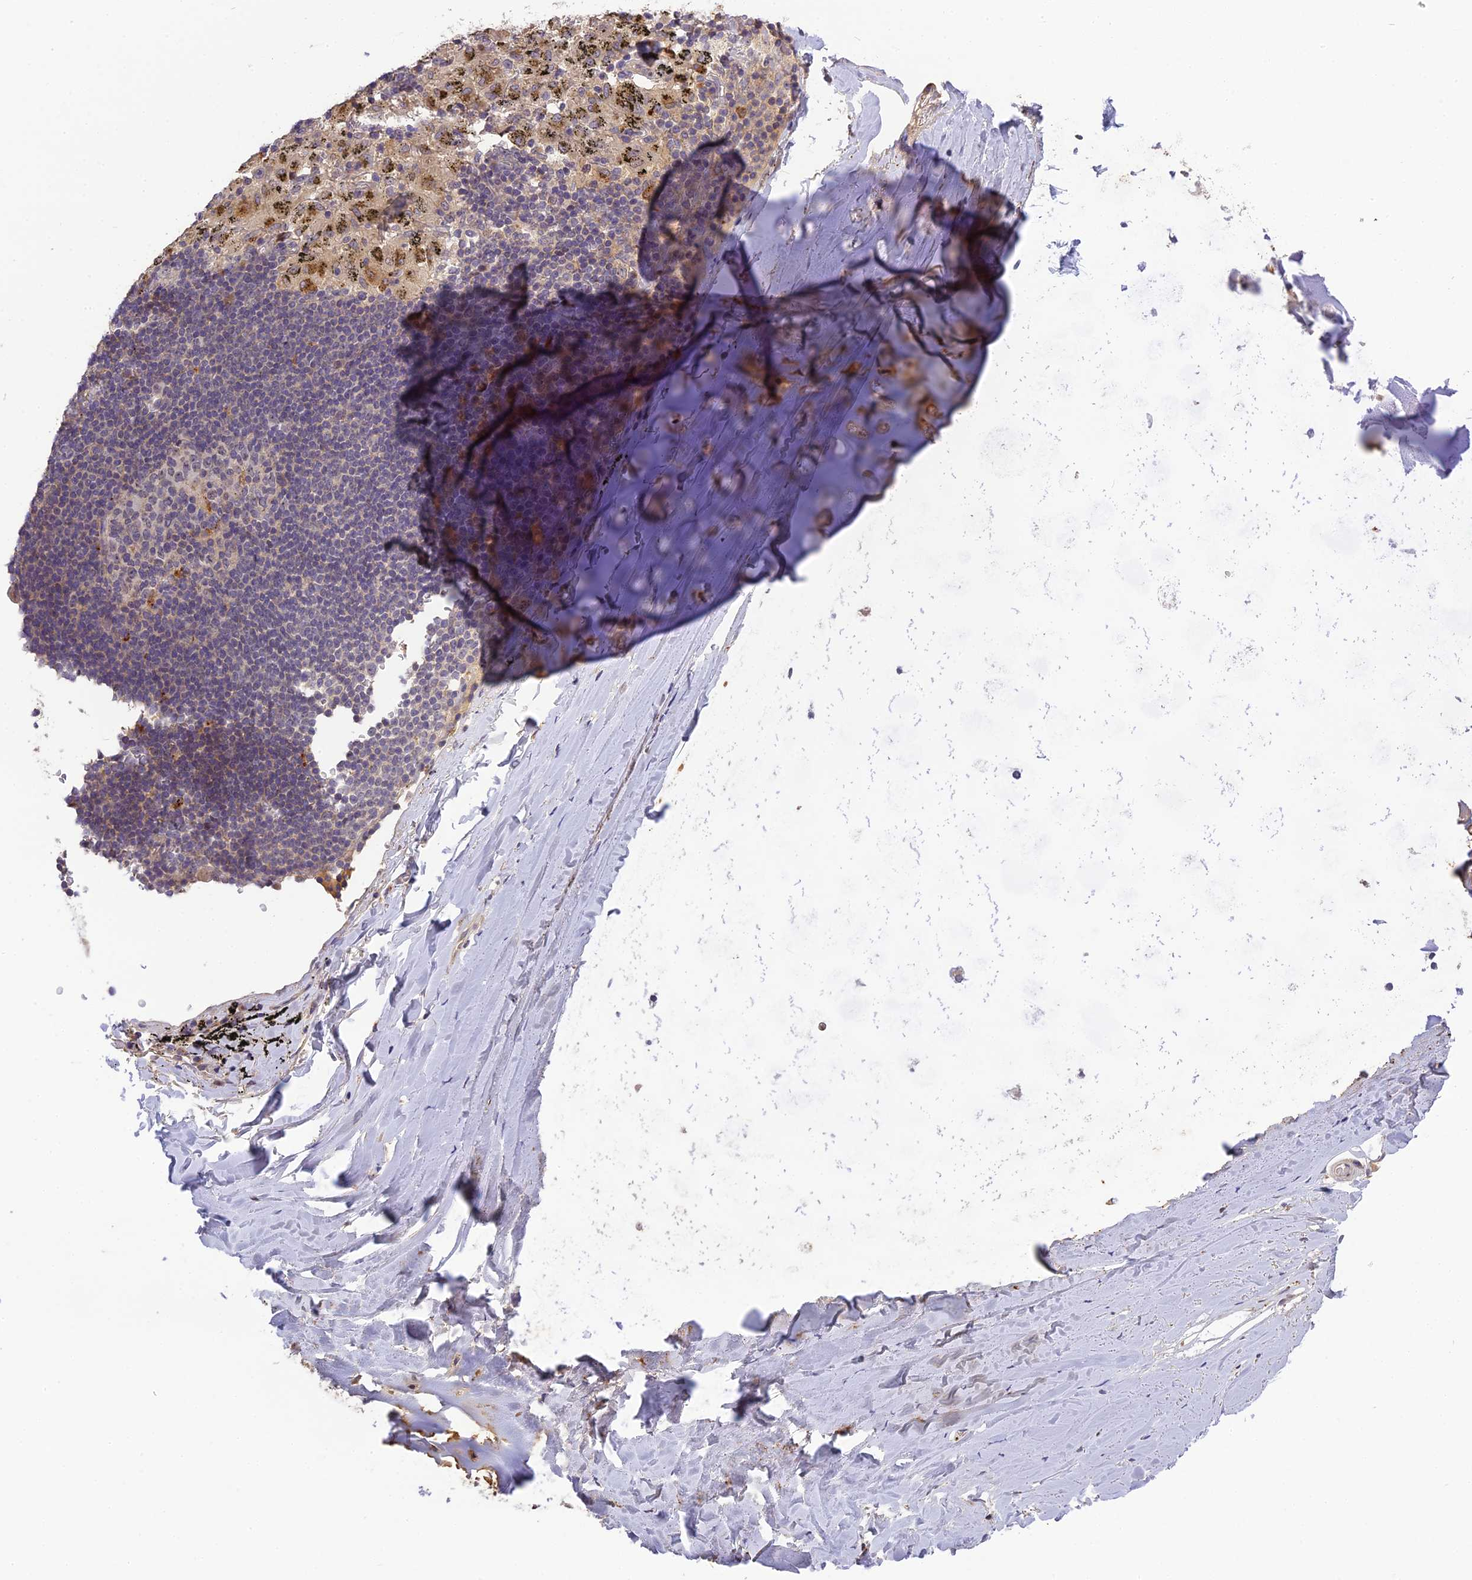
{"staining": {"intensity": "negative", "quantity": "none", "location": "none"}, "tissue": "adipose tissue", "cell_type": "Adipocytes", "image_type": "normal", "snomed": [{"axis": "morphology", "description": "Normal tissue, NOS"}, {"axis": "topography", "description": "Lymph node"}, {"axis": "topography", "description": "Bronchus"}], "caption": "This is an immunohistochemistry (IHC) micrograph of benign adipose tissue. There is no expression in adipocytes.", "gene": "FNIP2", "patient": {"sex": "male", "age": 63}}